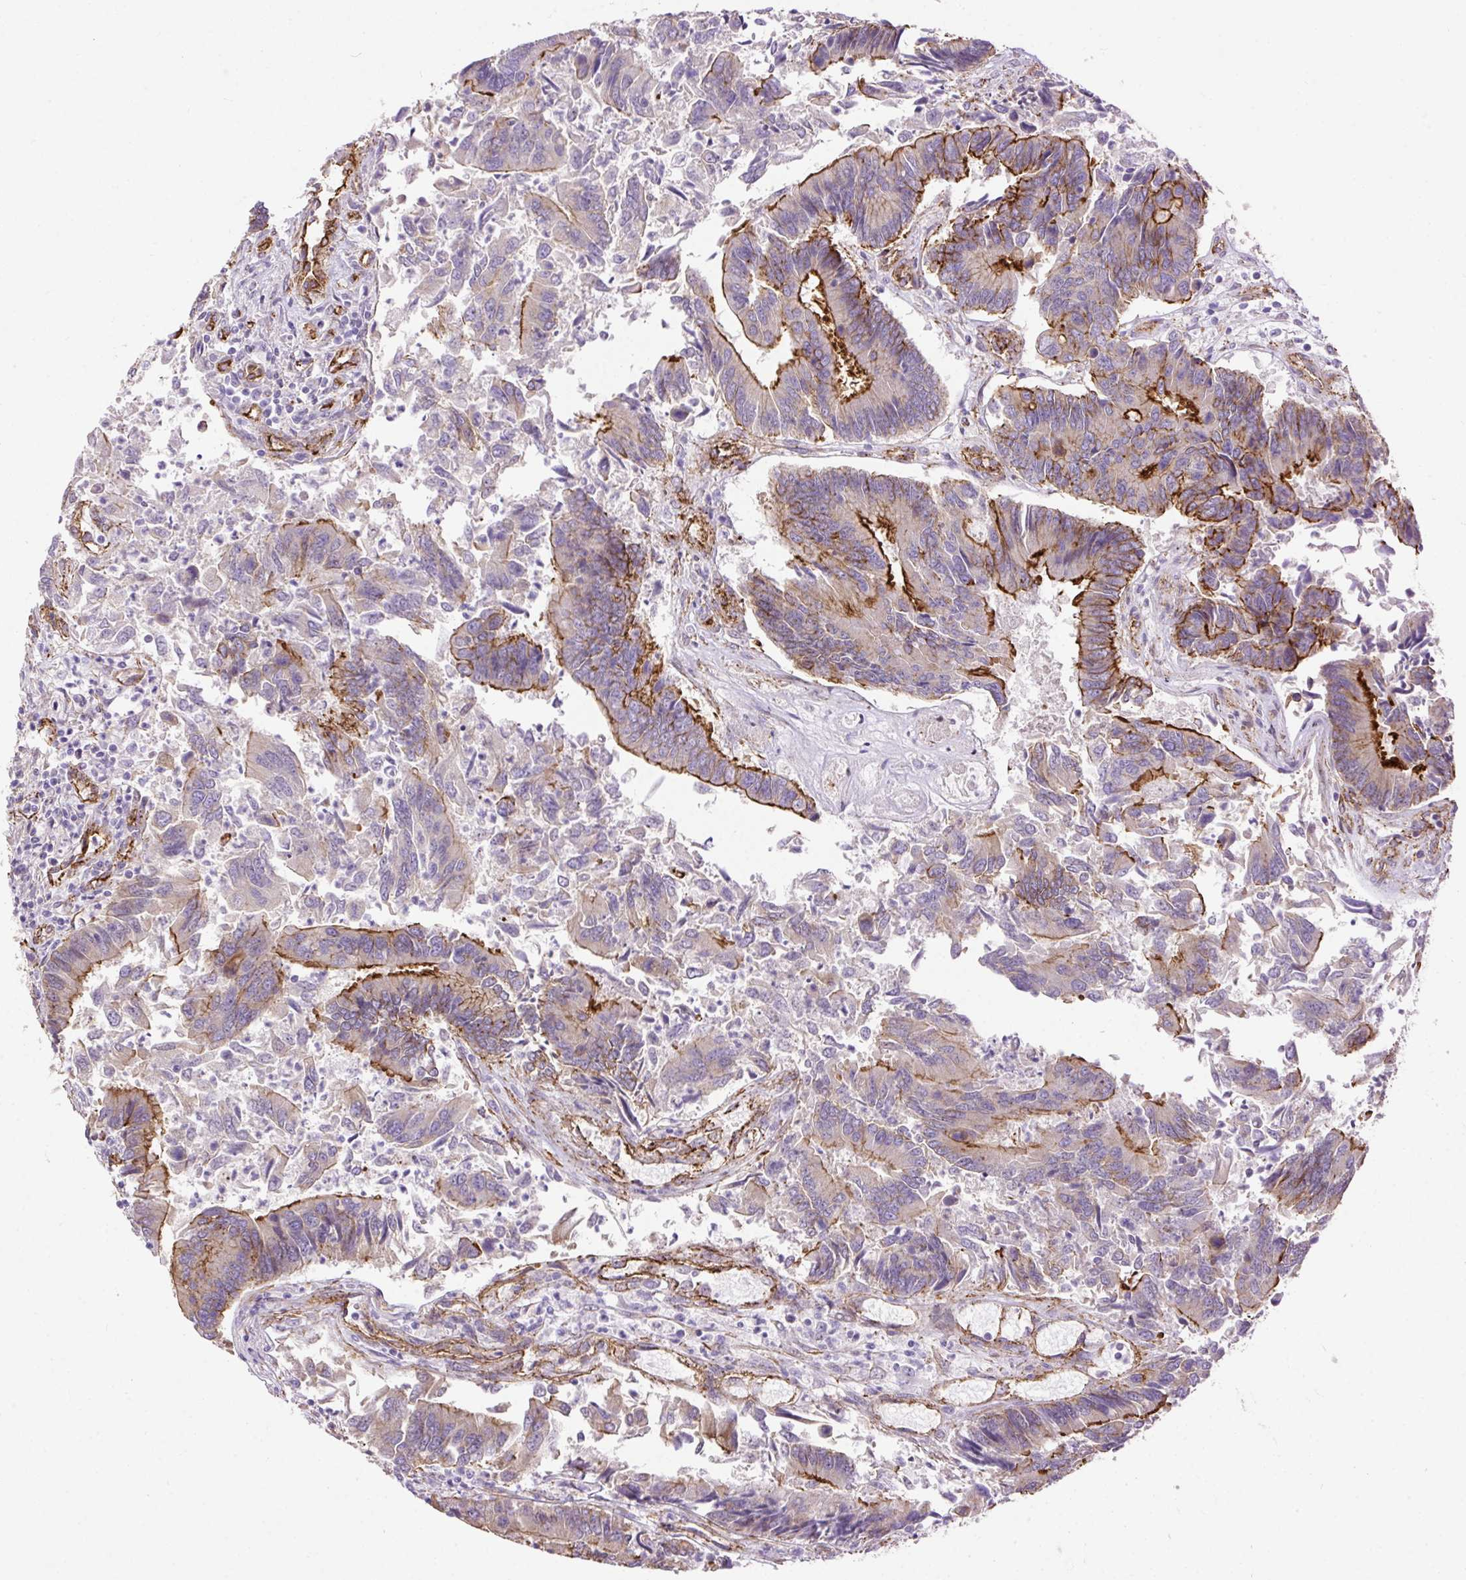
{"staining": {"intensity": "strong", "quantity": "25%-75%", "location": "cytoplasmic/membranous"}, "tissue": "colorectal cancer", "cell_type": "Tumor cells", "image_type": "cancer", "snomed": [{"axis": "morphology", "description": "Adenocarcinoma, NOS"}, {"axis": "topography", "description": "Colon"}], "caption": "High-magnification brightfield microscopy of colorectal cancer (adenocarcinoma) stained with DAB (3,3'-diaminobenzidine) (brown) and counterstained with hematoxylin (blue). tumor cells exhibit strong cytoplasmic/membranous expression is appreciated in approximately25%-75% of cells. The staining is performed using DAB brown chromogen to label protein expression. The nuclei are counter-stained blue using hematoxylin.", "gene": "MAGEB16", "patient": {"sex": "female", "age": 67}}